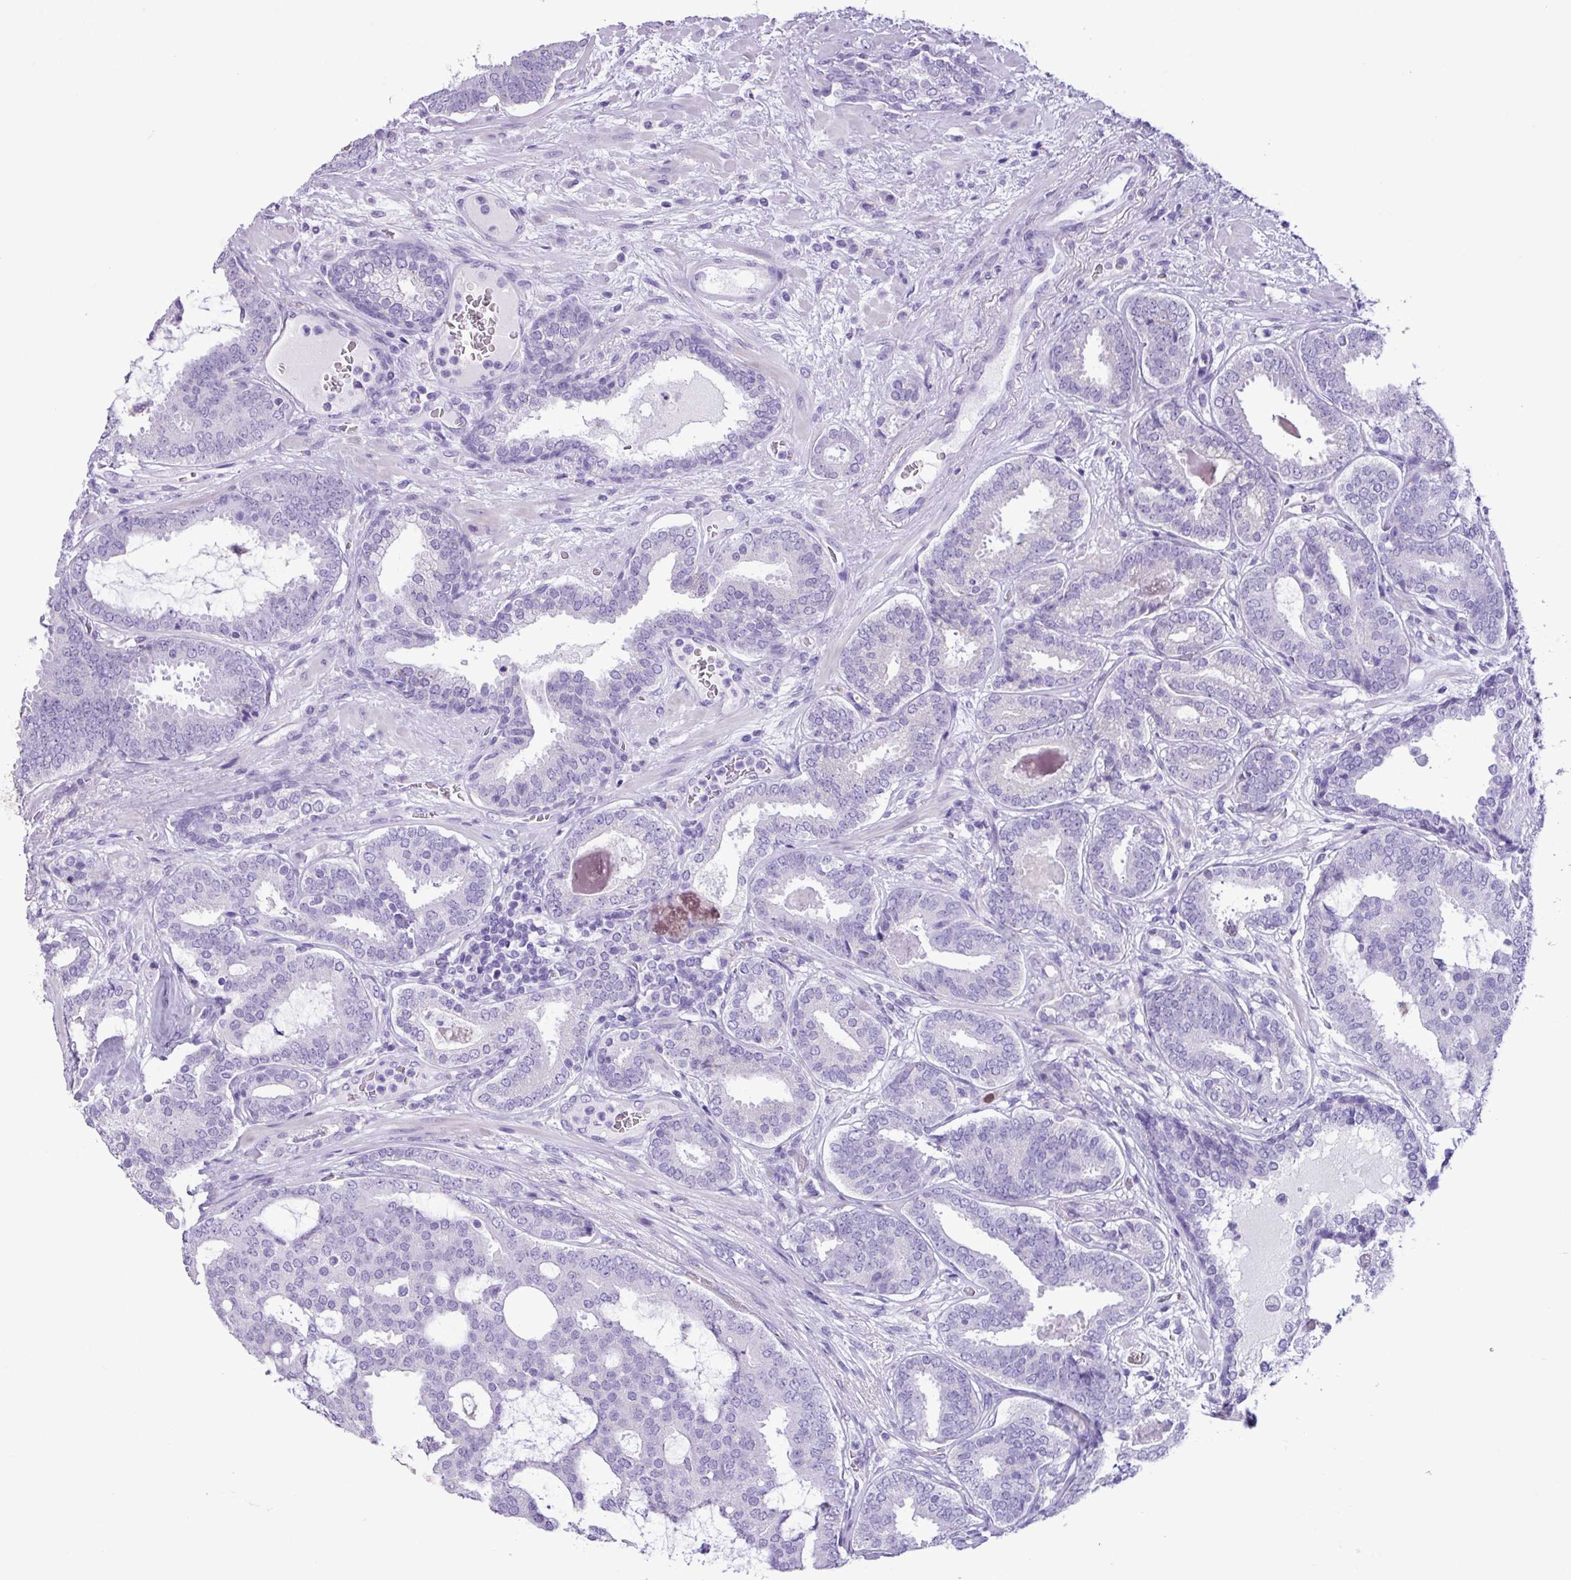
{"staining": {"intensity": "negative", "quantity": "none", "location": "none"}, "tissue": "prostate cancer", "cell_type": "Tumor cells", "image_type": "cancer", "snomed": [{"axis": "morphology", "description": "Adenocarcinoma, High grade"}, {"axis": "topography", "description": "Prostate"}], "caption": "Immunohistochemistry (IHC) micrograph of prostate cancer stained for a protein (brown), which reveals no expression in tumor cells.", "gene": "AGO3", "patient": {"sex": "male", "age": 65}}